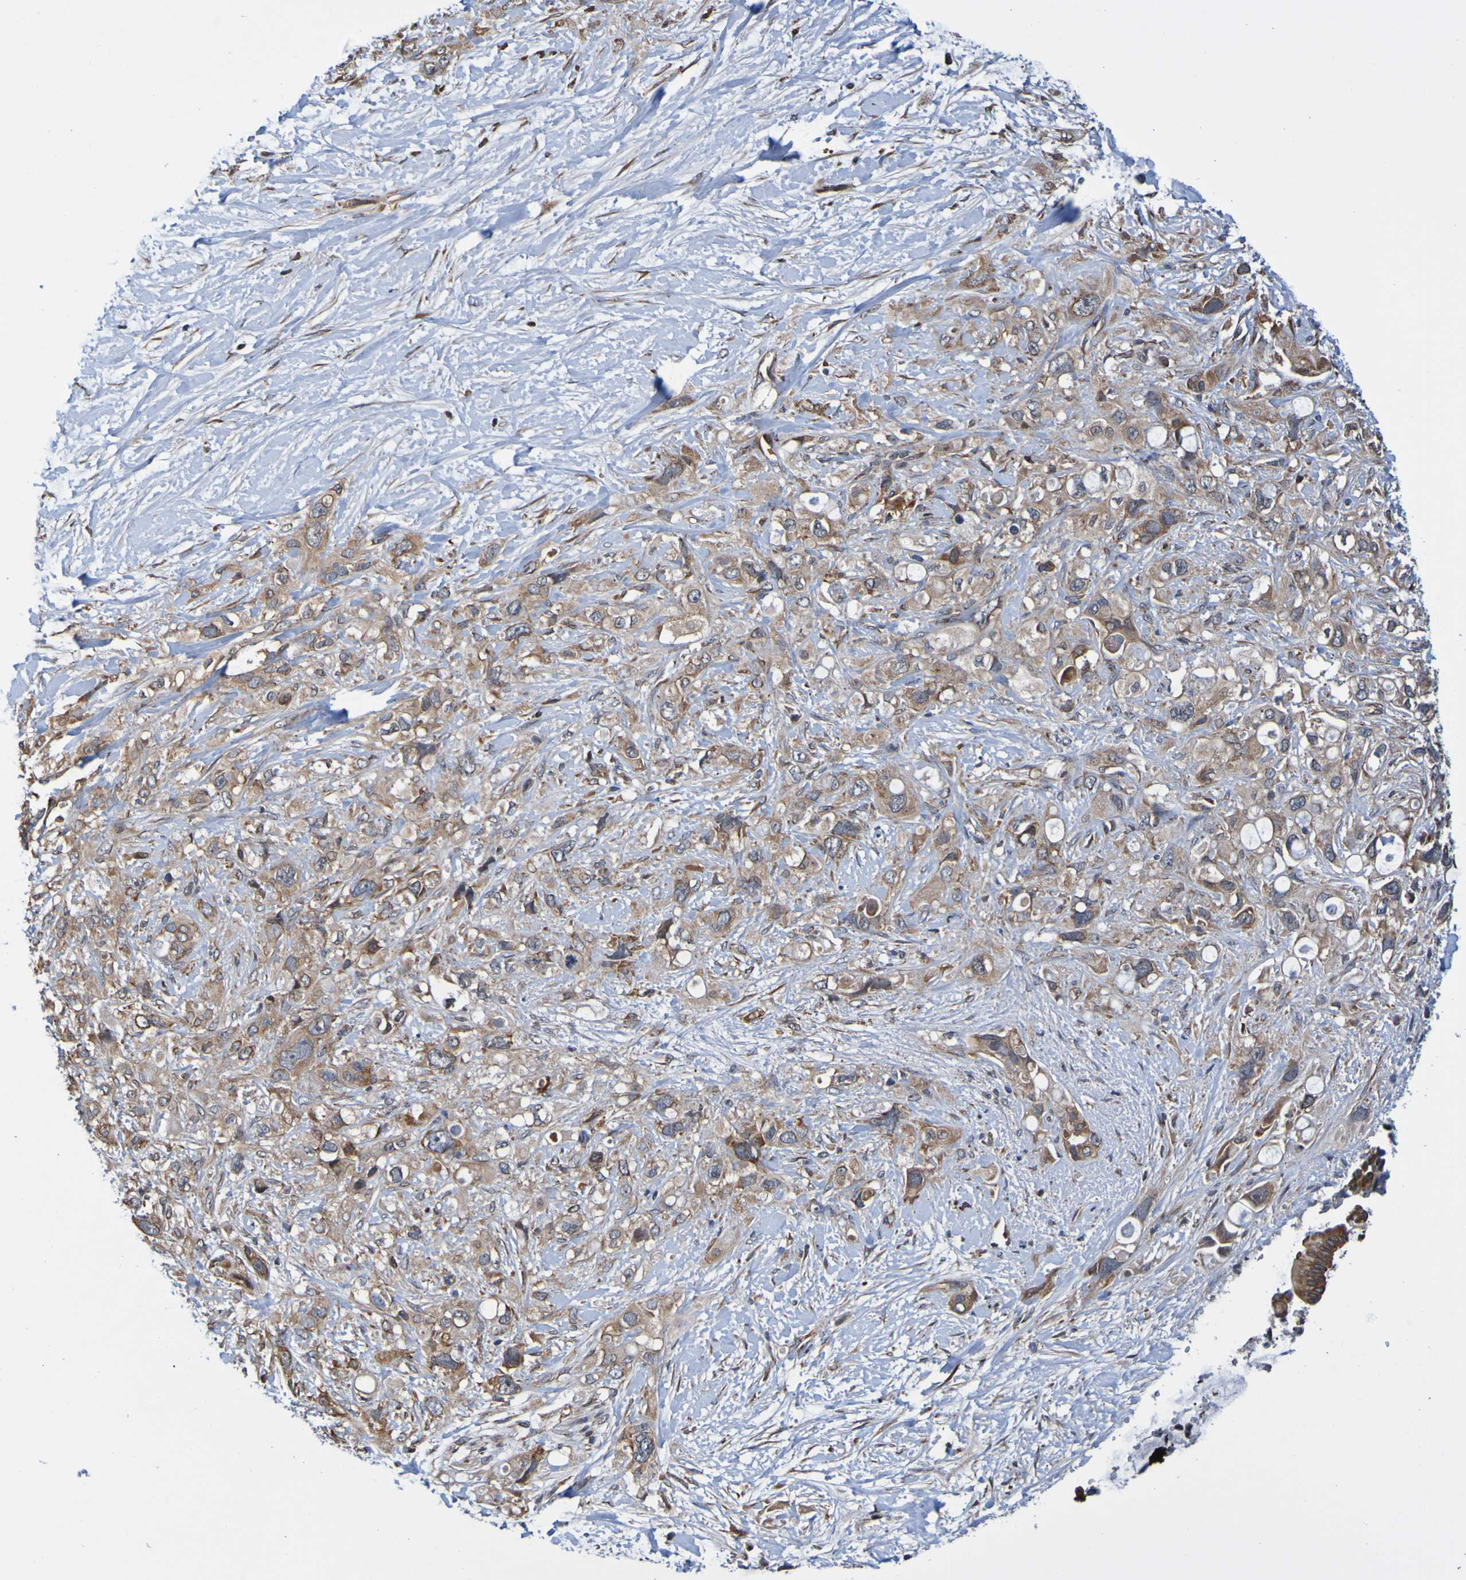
{"staining": {"intensity": "moderate", "quantity": ">75%", "location": "cytoplasmic/membranous"}, "tissue": "pancreatic cancer", "cell_type": "Tumor cells", "image_type": "cancer", "snomed": [{"axis": "morphology", "description": "Adenocarcinoma, NOS"}, {"axis": "topography", "description": "Pancreas"}], "caption": "Protein staining of pancreatic cancer (adenocarcinoma) tissue shows moderate cytoplasmic/membranous staining in approximately >75% of tumor cells. (Stains: DAB (3,3'-diaminobenzidine) in brown, nuclei in blue, Microscopy: brightfield microscopy at high magnification).", "gene": "AXIN1", "patient": {"sex": "female", "age": 56}}